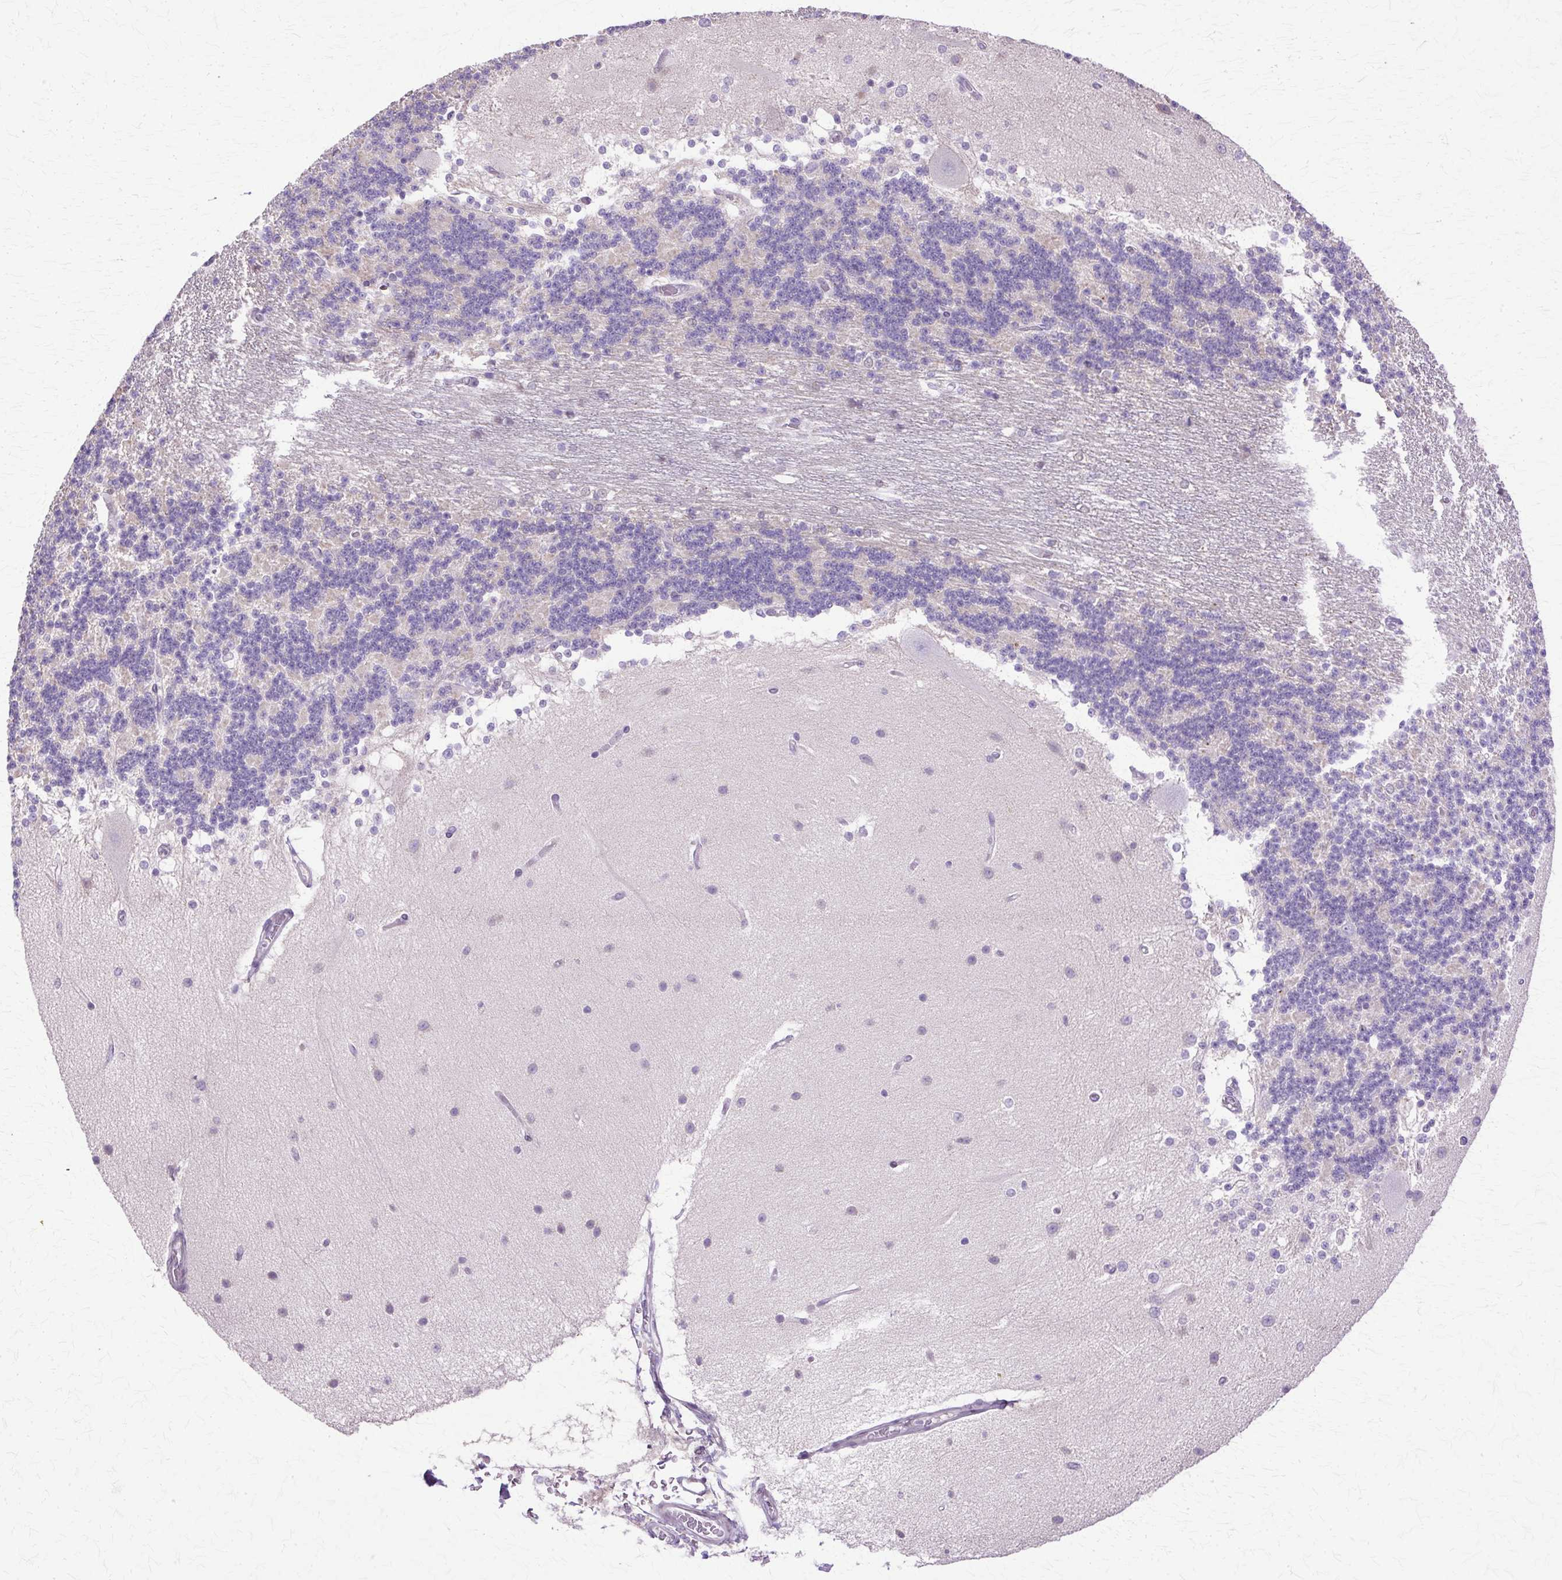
{"staining": {"intensity": "negative", "quantity": "none", "location": "none"}, "tissue": "cerebellum", "cell_type": "Cells in granular layer", "image_type": "normal", "snomed": [{"axis": "morphology", "description": "Normal tissue, NOS"}, {"axis": "topography", "description": "Cerebellum"}], "caption": "This is an immunohistochemistry (IHC) histopathology image of normal cerebellum. There is no positivity in cells in granular layer.", "gene": "HSPA1A", "patient": {"sex": "female", "age": 54}}